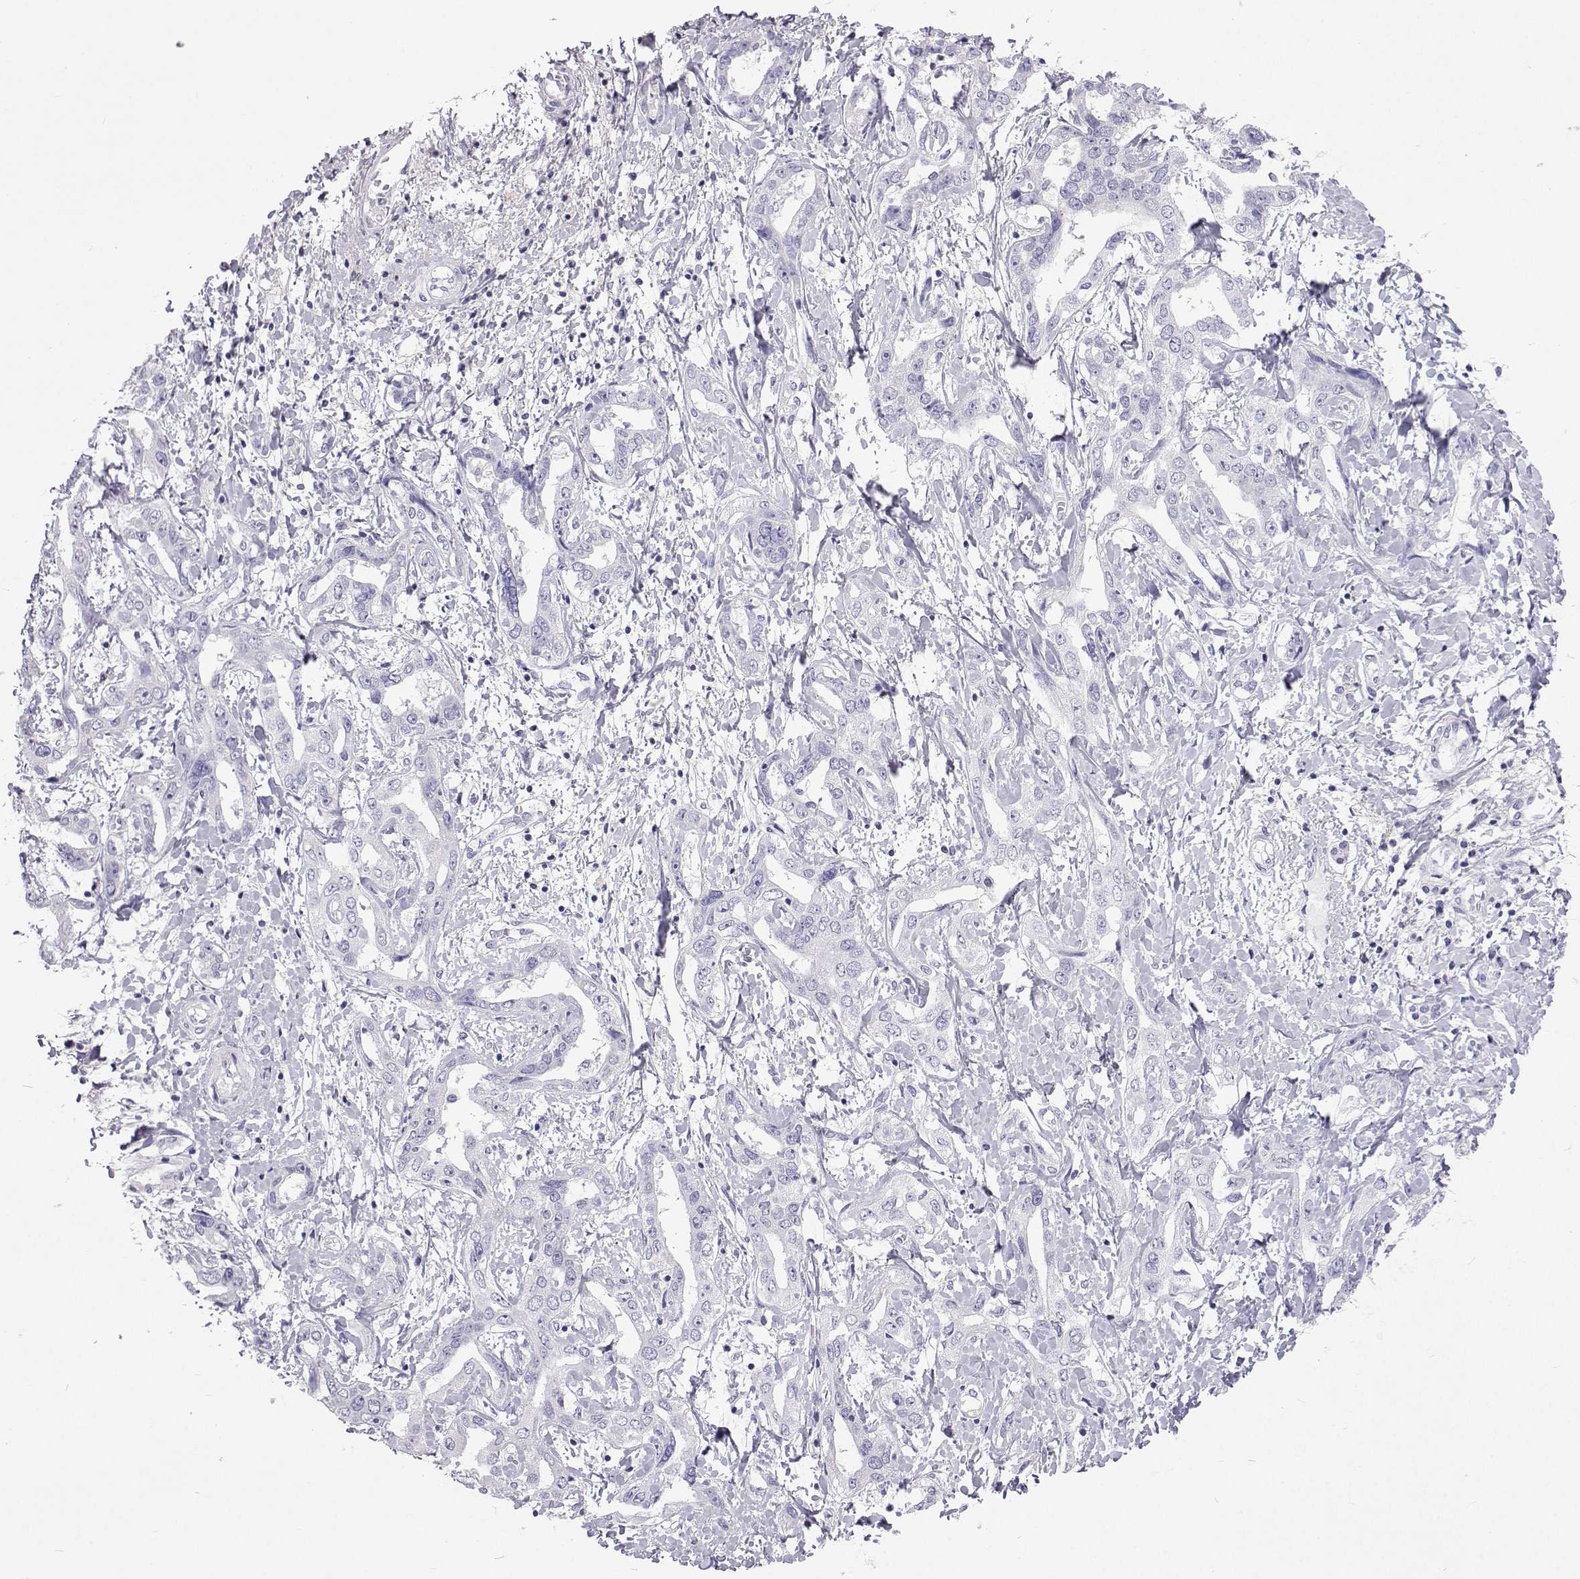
{"staining": {"intensity": "negative", "quantity": "none", "location": "none"}, "tissue": "liver cancer", "cell_type": "Tumor cells", "image_type": "cancer", "snomed": [{"axis": "morphology", "description": "Cholangiocarcinoma"}, {"axis": "topography", "description": "Liver"}], "caption": "Tumor cells are negative for brown protein staining in liver cancer.", "gene": "GALM", "patient": {"sex": "male", "age": 59}}